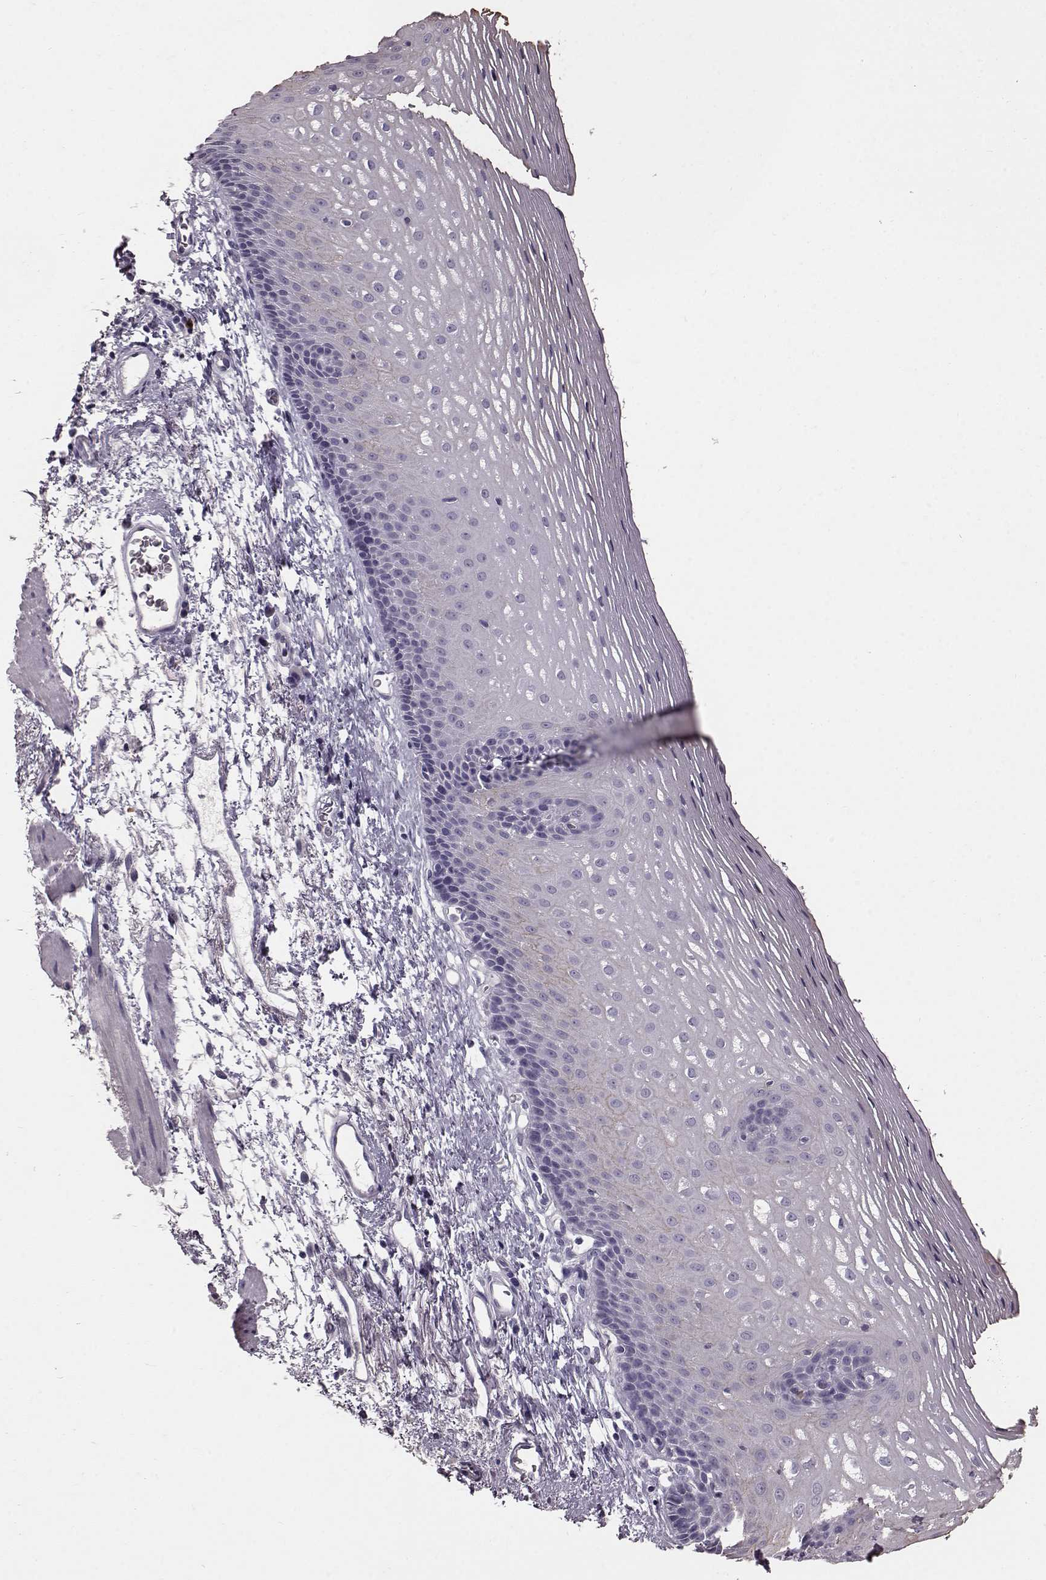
{"staining": {"intensity": "negative", "quantity": "none", "location": "none"}, "tissue": "esophagus", "cell_type": "Squamous epithelial cells", "image_type": "normal", "snomed": [{"axis": "morphology", "description": "Normal tissue, NOS"}, {"axis": "topography", "description": "Esophagus"}], "caption": "A high-resolution histopathology image shows immunohistochemistry staining of benign esophagus, which displays no significant positivity in squamous epithelial cells.", "gene": "FUT4", "patient": {"sex": "male", "age": 76}}